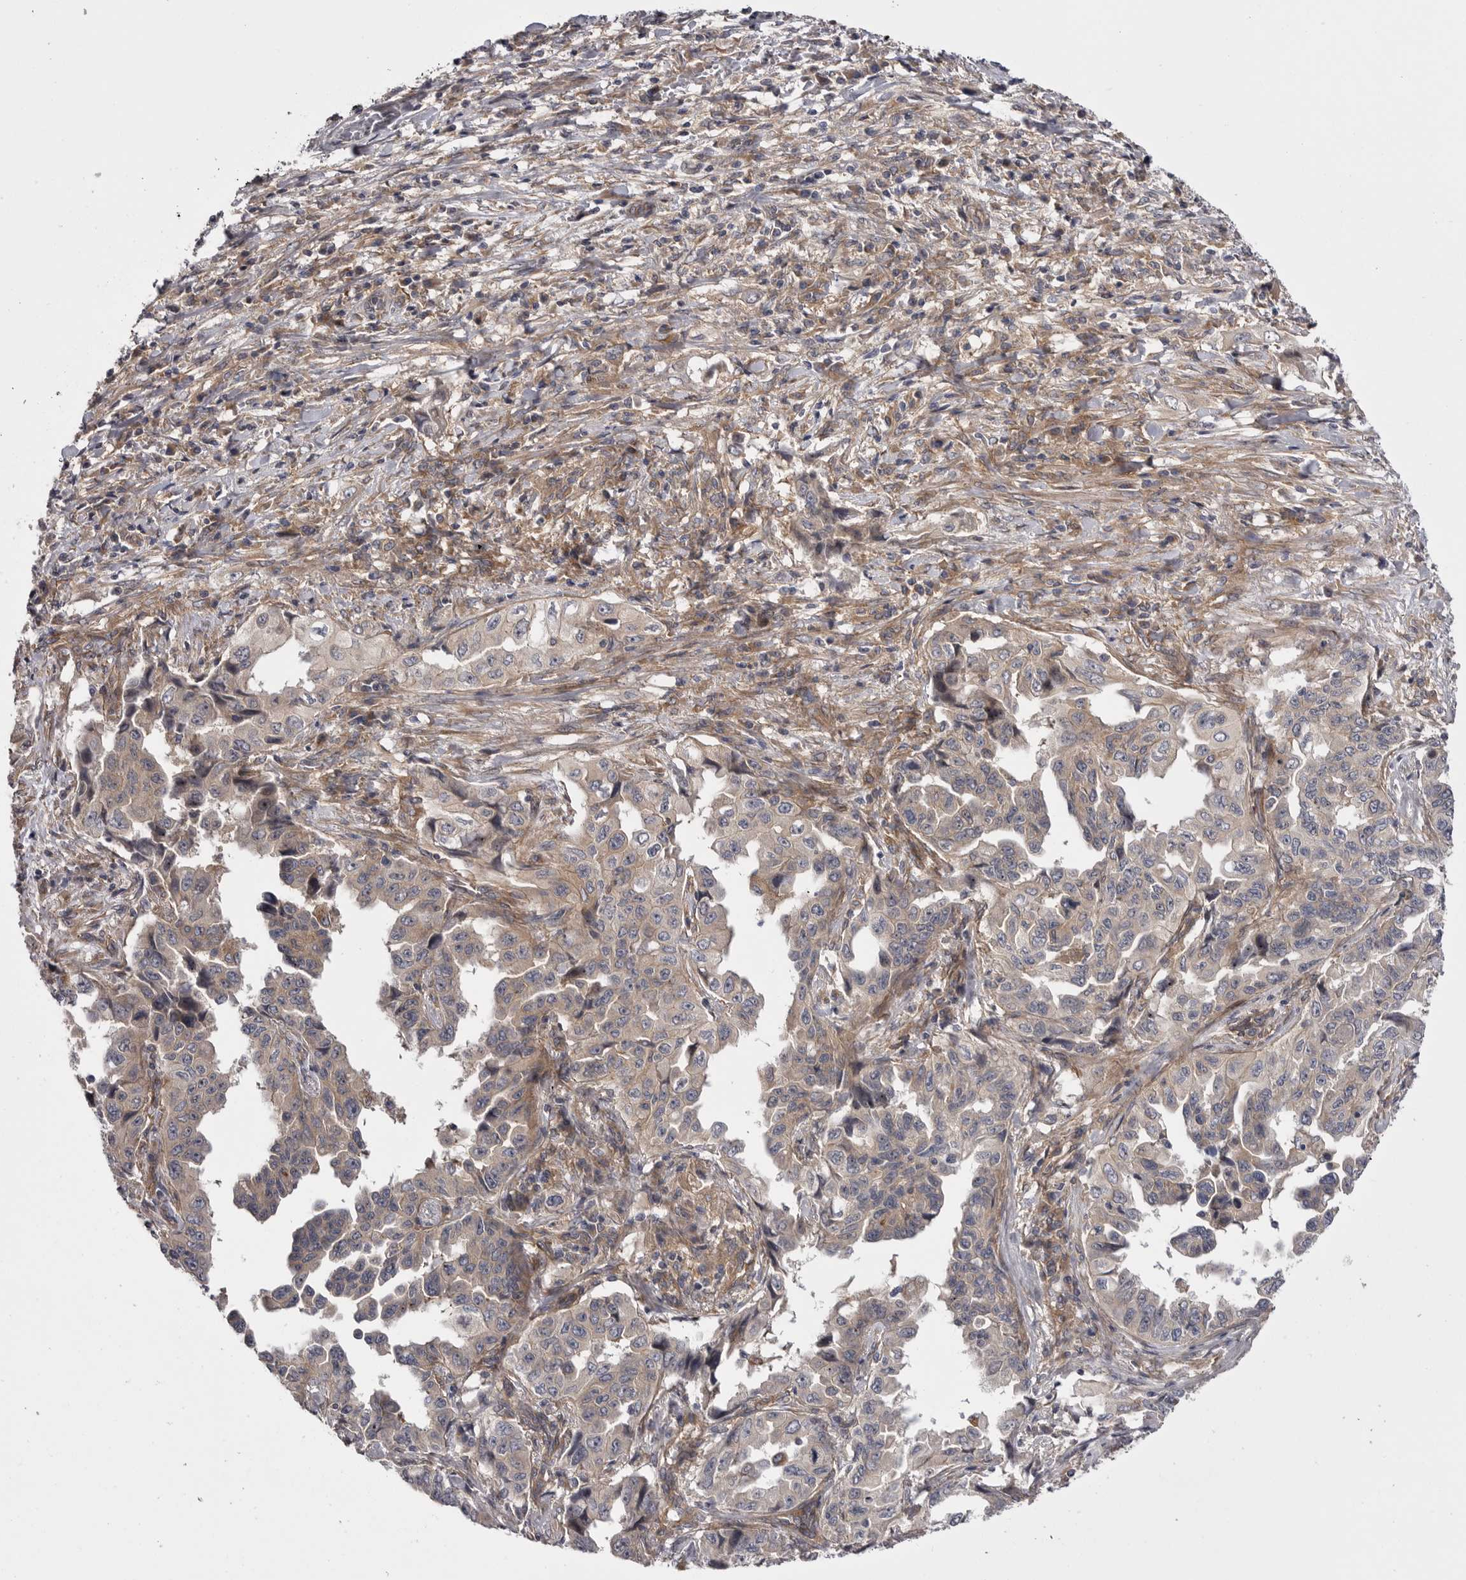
{"staining": {"intensity": "weak", "quantity": "<25%", "location": "cytoplasmic/membranous"}, "tissue": "lung cancer", "cell_type": "Tumor cells", "image_type": "cancer", "snomed": [{"axis": "morphology", "description": "Adenocarcinoma, NOS"}, {"axis": "topography", "description": "Lung"}], "caption": "Tumor cells show no significant expression in lung cancer. (DAB immunohistochemistry (IHC) visualized using brightfield microscopy, high magnification).", "gene": "OSBPL9", "patient": {"sex": "female", "age": 51}}